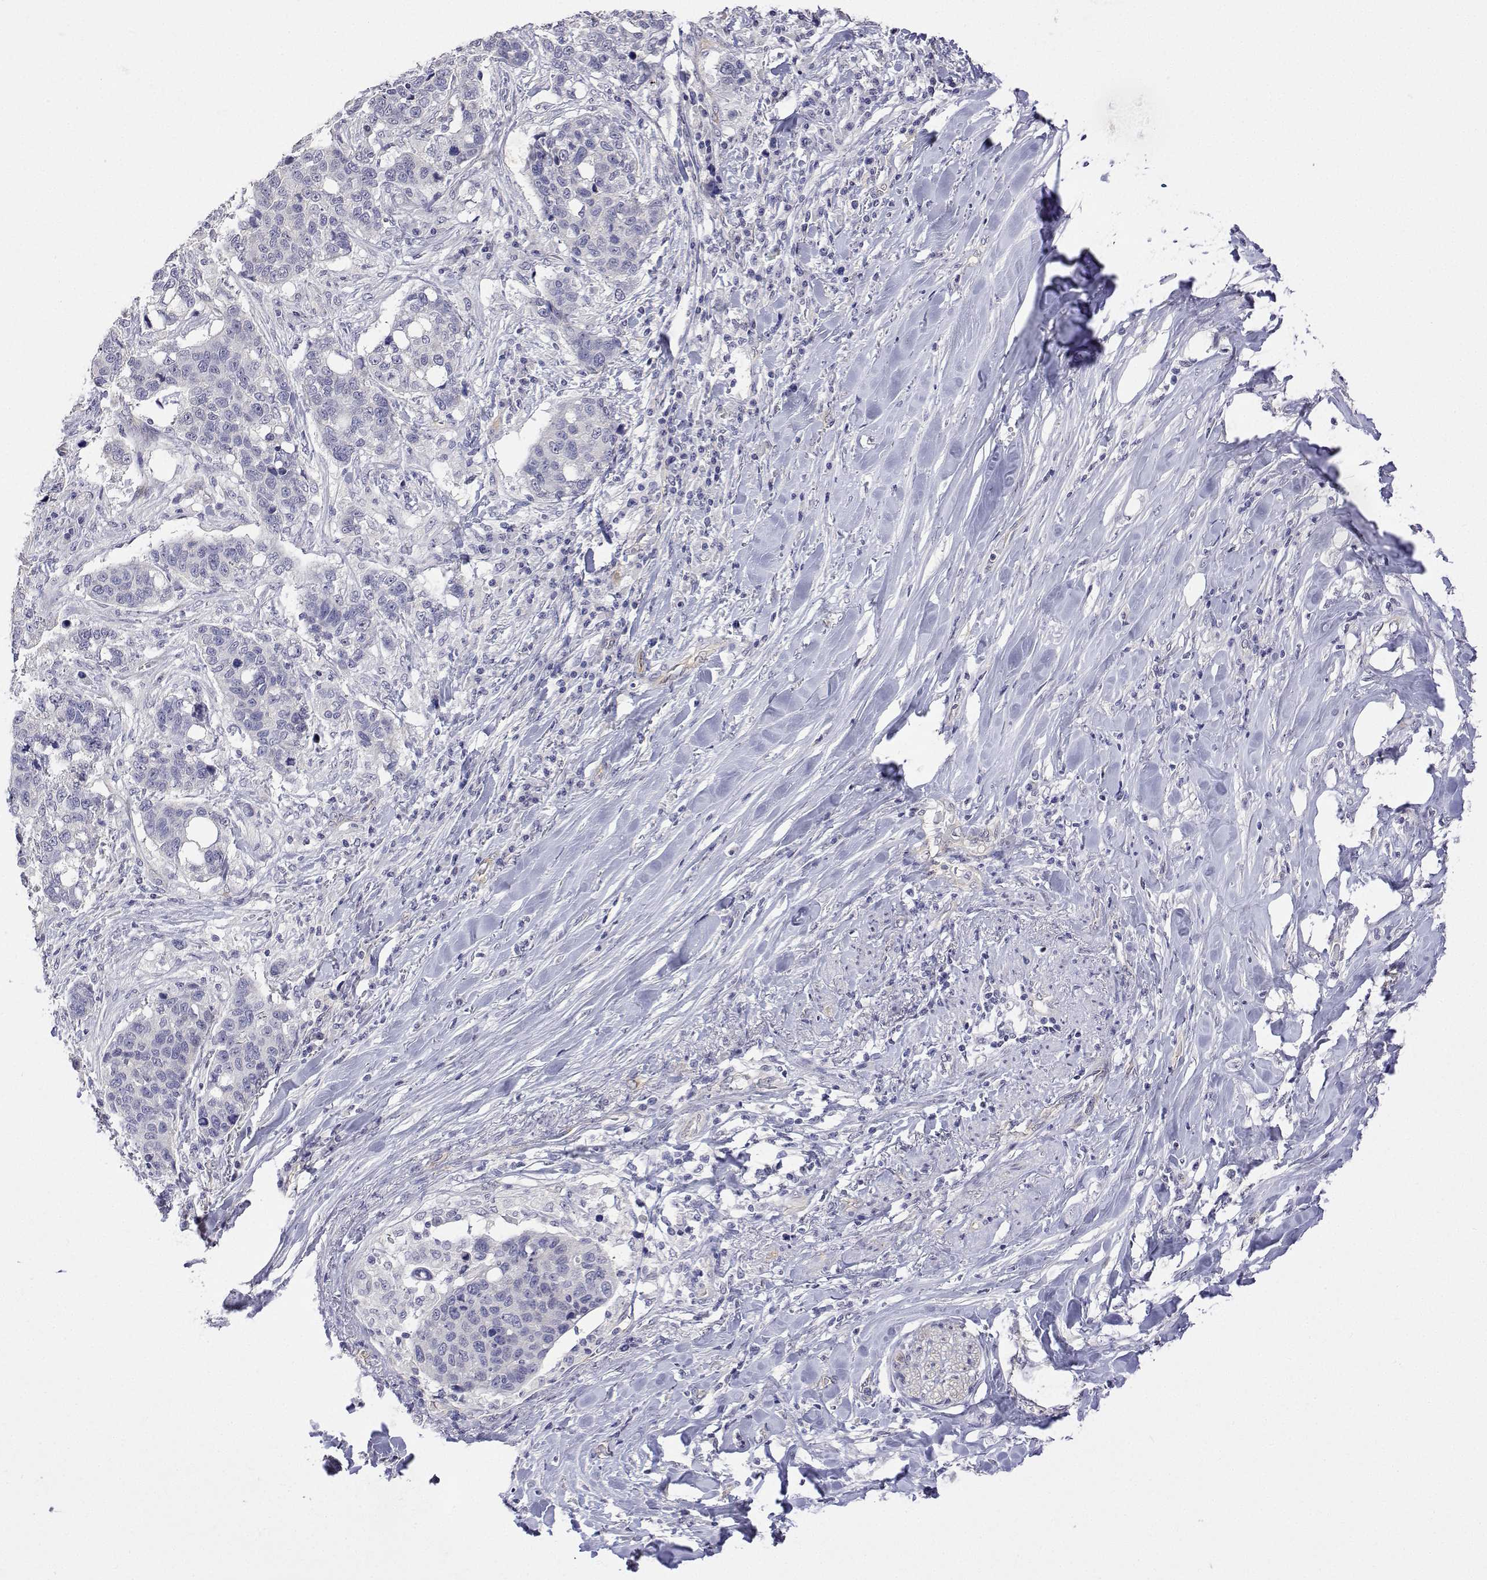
{"staining": {"intensity": "negative", "quantity": "none", "location": "none"}, "tissue": "lung cancer", "cell_type": "Tumor cells", "image_type": "cancer", "snomed": [{"axis": "morphology", "description": "Squamous cell carcinoma, NOS"}, {"axis": "topography", "description": "Lymph node"}, {"axis": "topography", "description": "Lung"}], "caption": "The immunohistochemistry (IHC) photomicrograph has no significant expression in tumor cells of lung cancer tissue.", "gene": "PLCB1", "patient": {"sex": "male", "age": 61}}